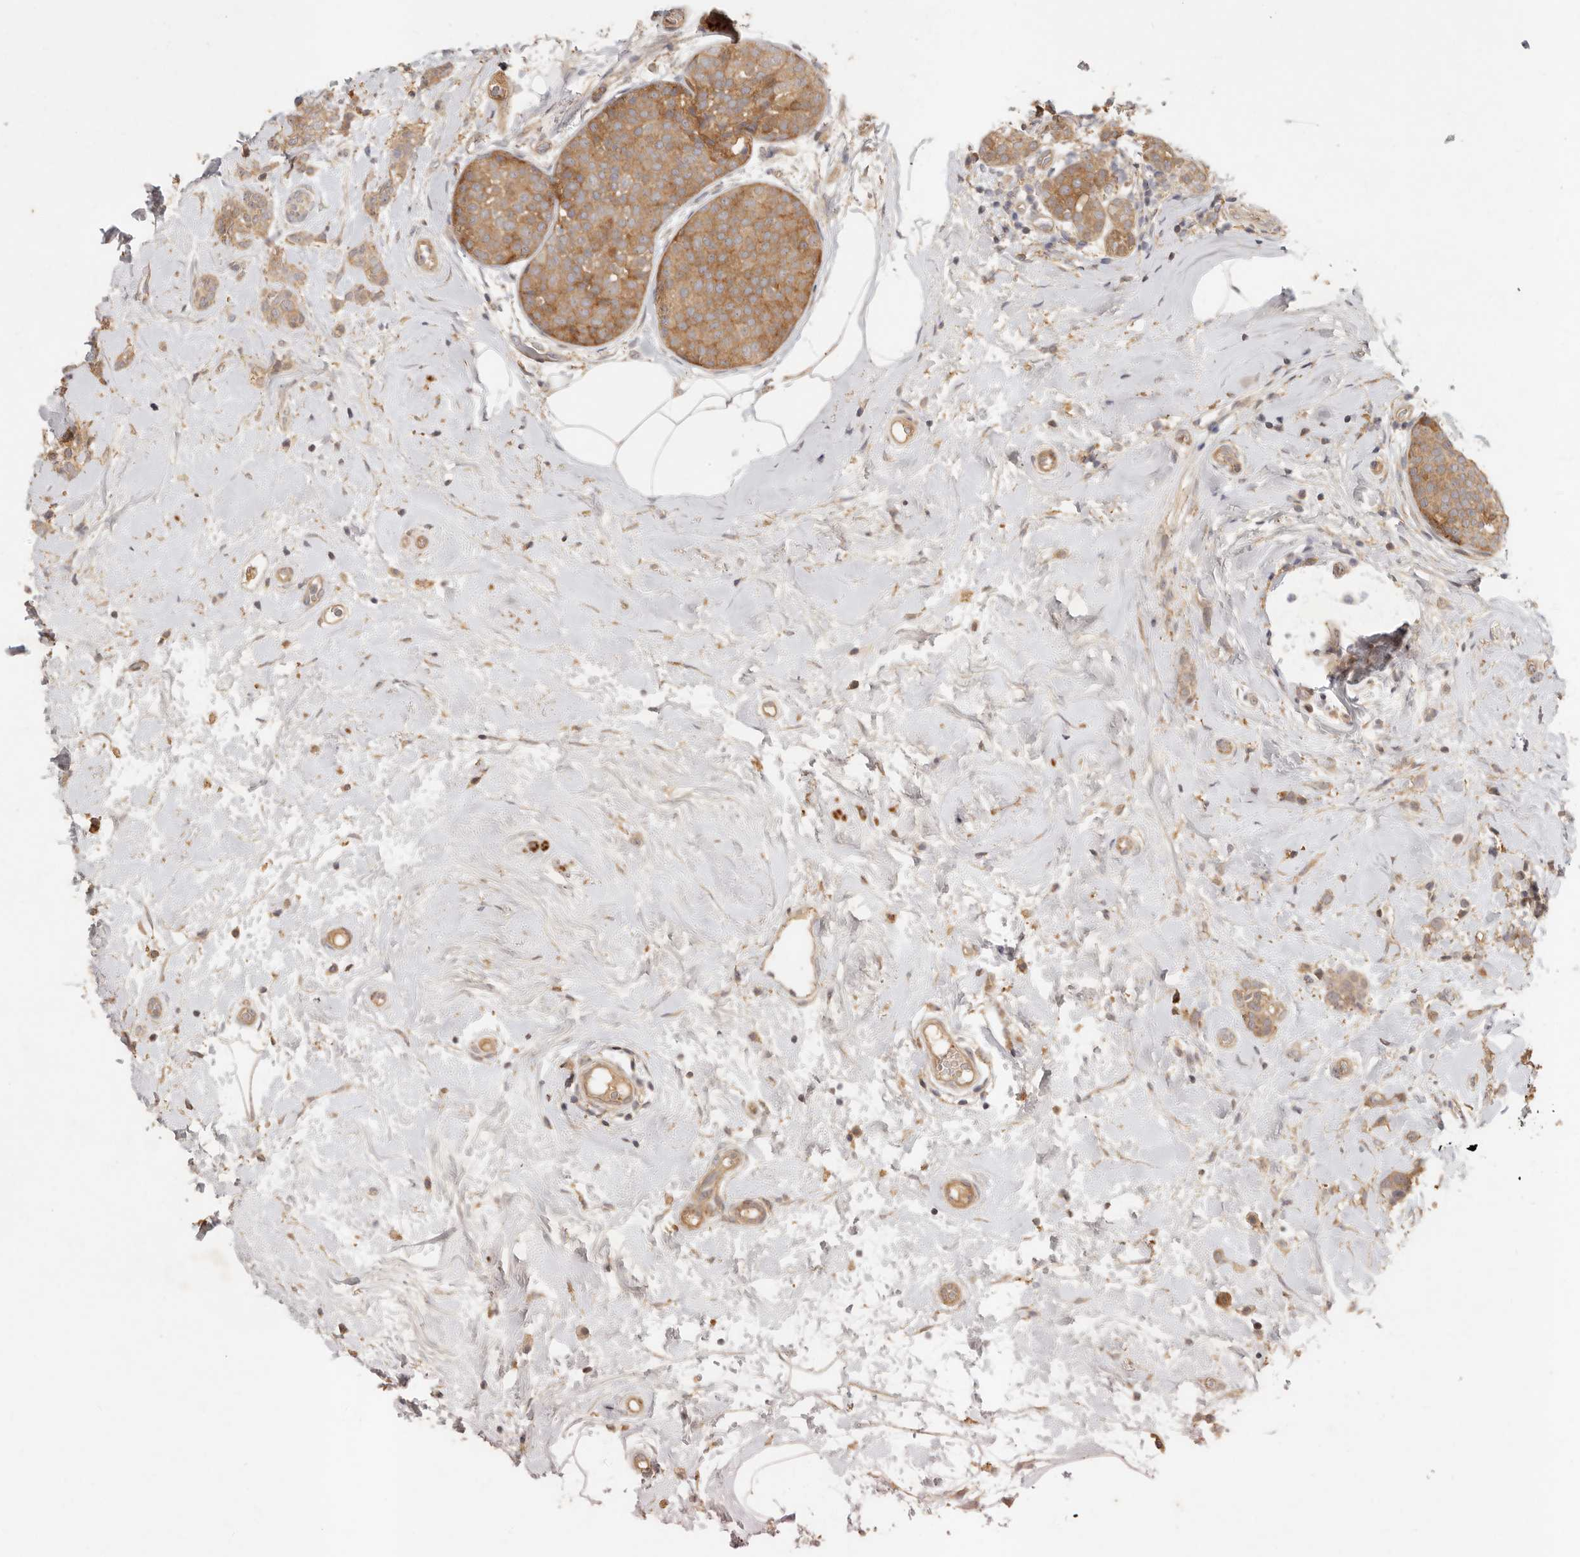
{"staining": {"intensity": "moderate", "quantity": ">75%", "location": "cytoplasmic/membranous"}, "tissue": "breast cancer", "cell_type": "Tumor cells", "image_type": "cancer", "snomed": [{"axis": "morphology", "description": "Lobular carcinoma, in situ"}, {"axis": "morphology", "description": "Lobular carcinoma"}, {"axis": "topography", "description": "Breast"}], "caption": "Immunohistochemistry of breast cancer (lobular carcinoma) reveals medium levels of moderate cytoplasmic/membranous staining in about >75% of tumor cells.", "gene": "VIPR1", "patient": {"sex": "female", "age": 41}}